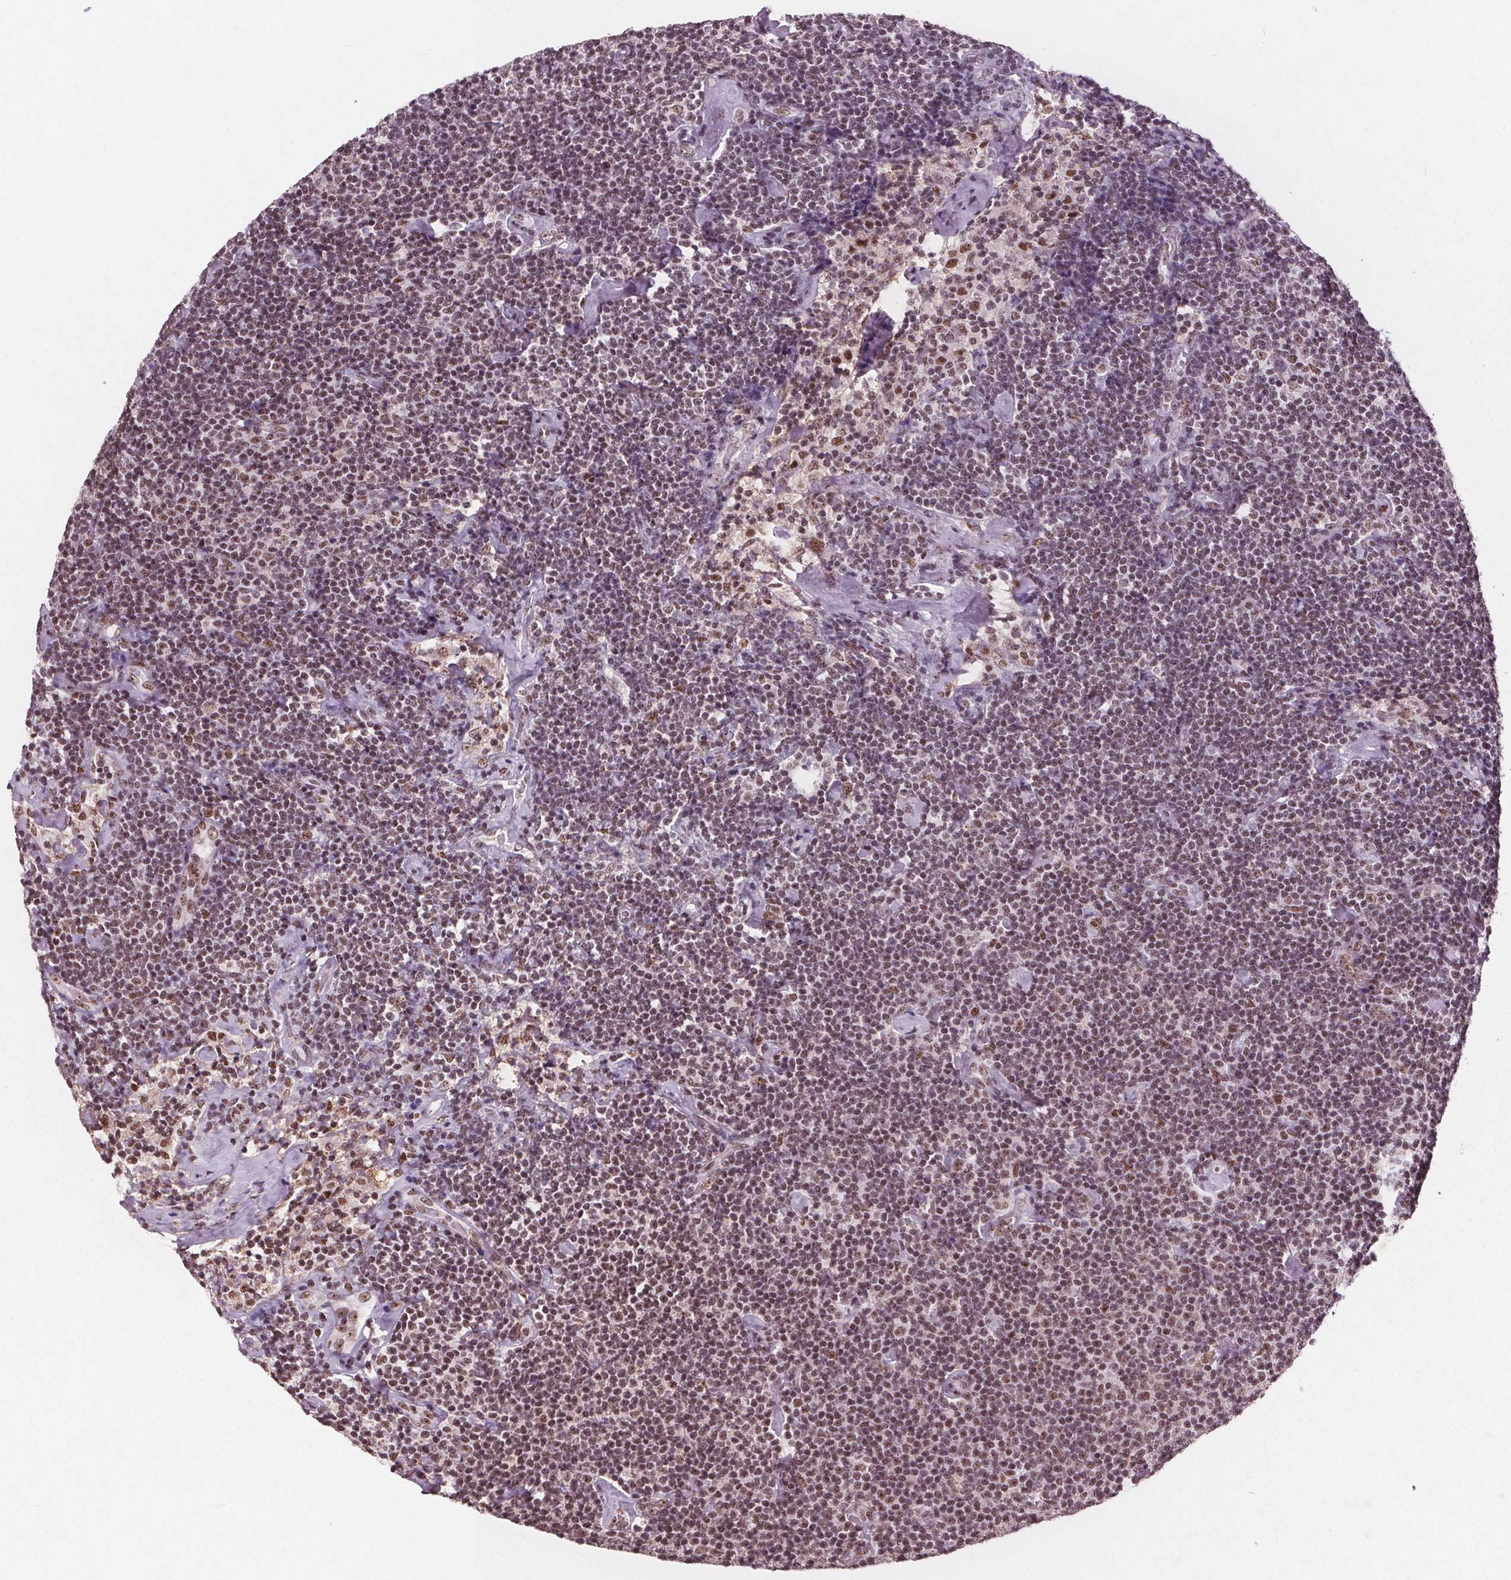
{"staining": {"intensity": "moderate", "quantity": ">75%", "location": "nuclear"}, "tissue": "lymphoma", "cell_type": "Tumor cells", "image_type": "cancer", "snomed": [{"axis": "morphology", "description": "Malignant lymphoma, non-Hodgkin's type, Low grade"}, {"axis": "topography", "description": "Lymph node"}], "caption": "Tumor cells display medium levels of moderate nuclear expression in approximately >75% of cells in human lymphoma. (DAB IHC with brightfield microscopy, high magnification).", "gene": "RPS6KA2", "patient": {"sex": "male", "age": 81}}